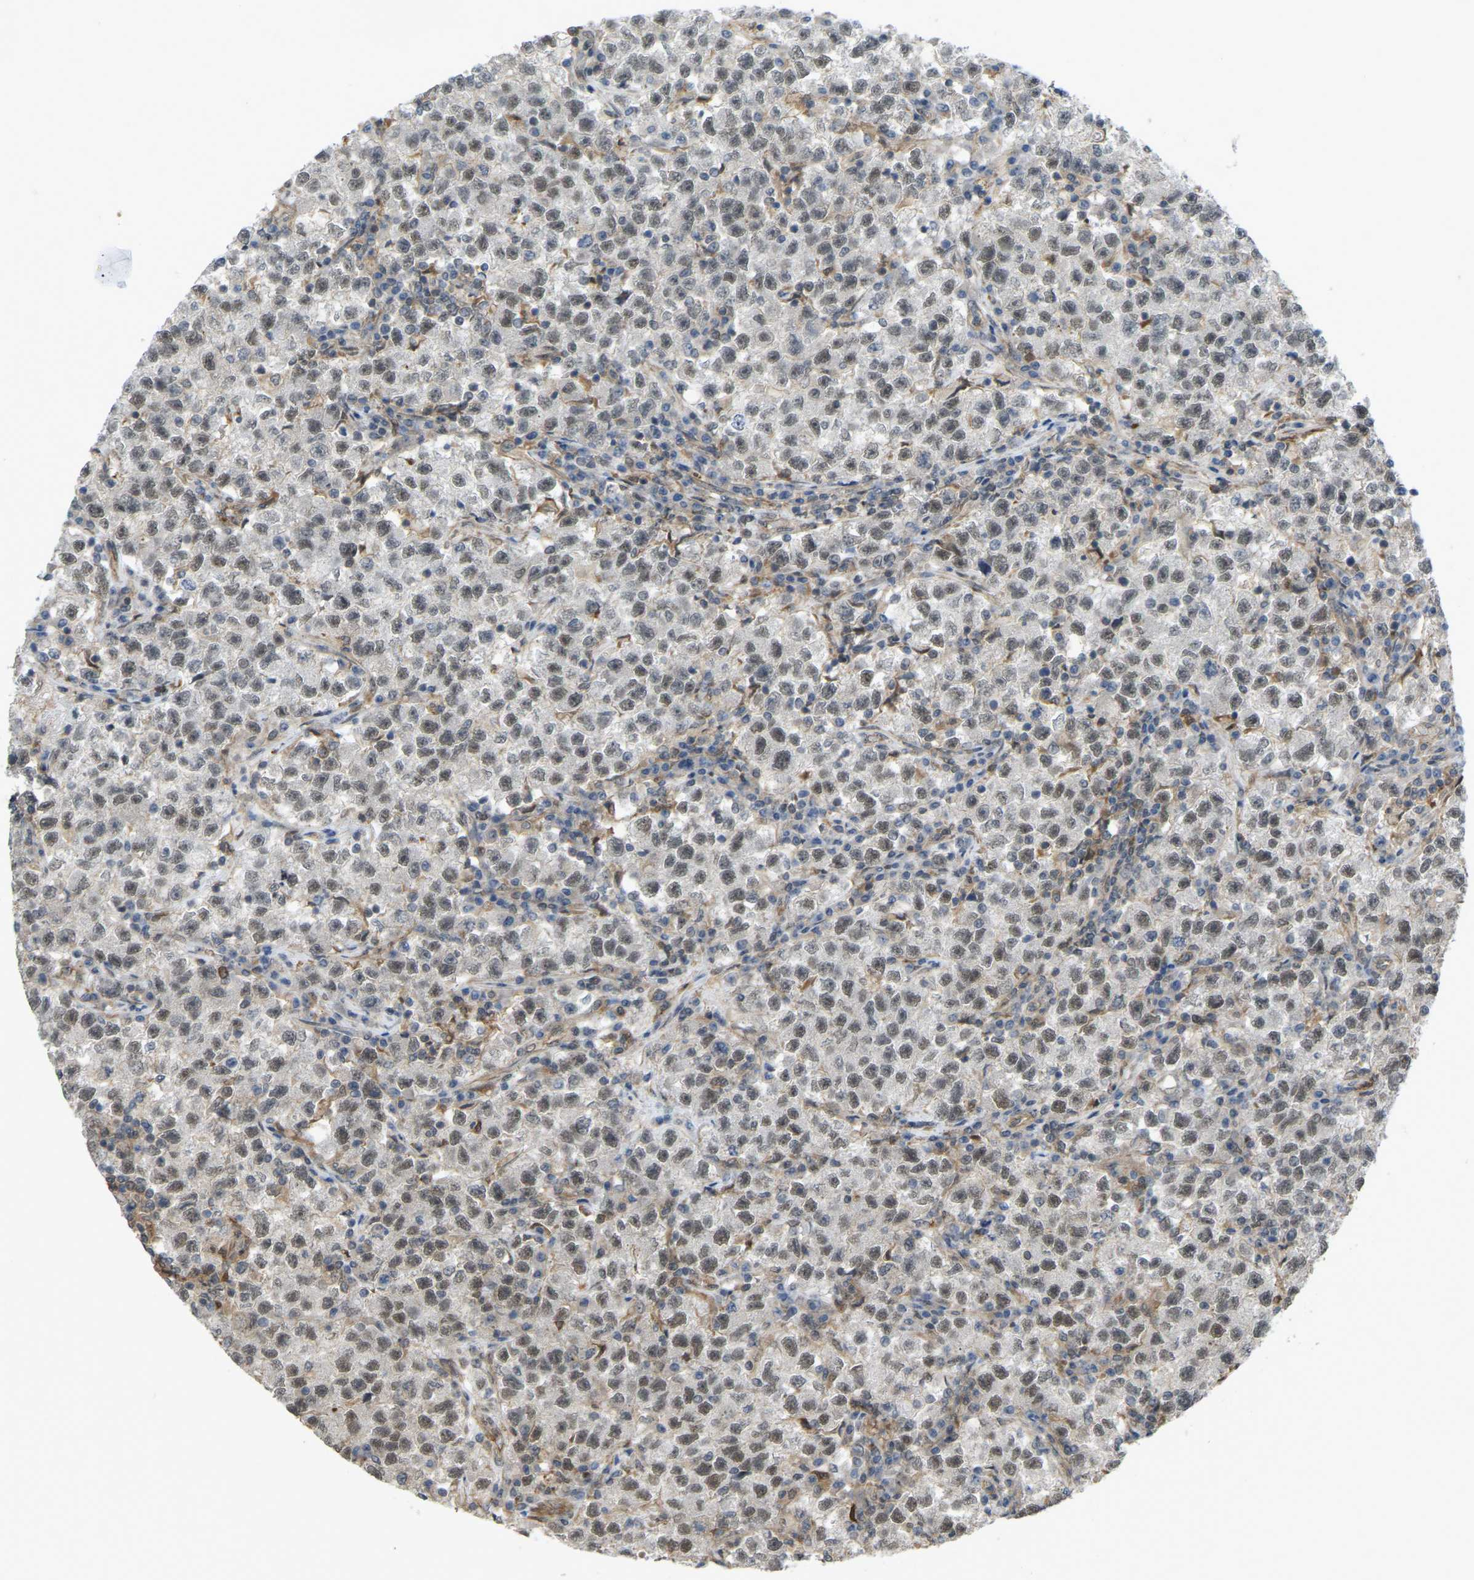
{"staining": {"intensity": "moderate", "quantity": ">75%", "location": "nuclear"}, "tissue": "testis cancer", "cell_type": "Tumor cells", "image_type": "cancer", "snomed": [{"axis": "morphology", "description": "Seminoma, NOS"}, {"axis": "topography", "description": "Testis"}], "caption": "Seminoma (testis) tissue shows moderate nuclear positivity in approximately >75% of tumor cells, visualized by immunohistochemistry.", "gene": "SERPINB5", "patient": {"sex": "male", "age": 22}}